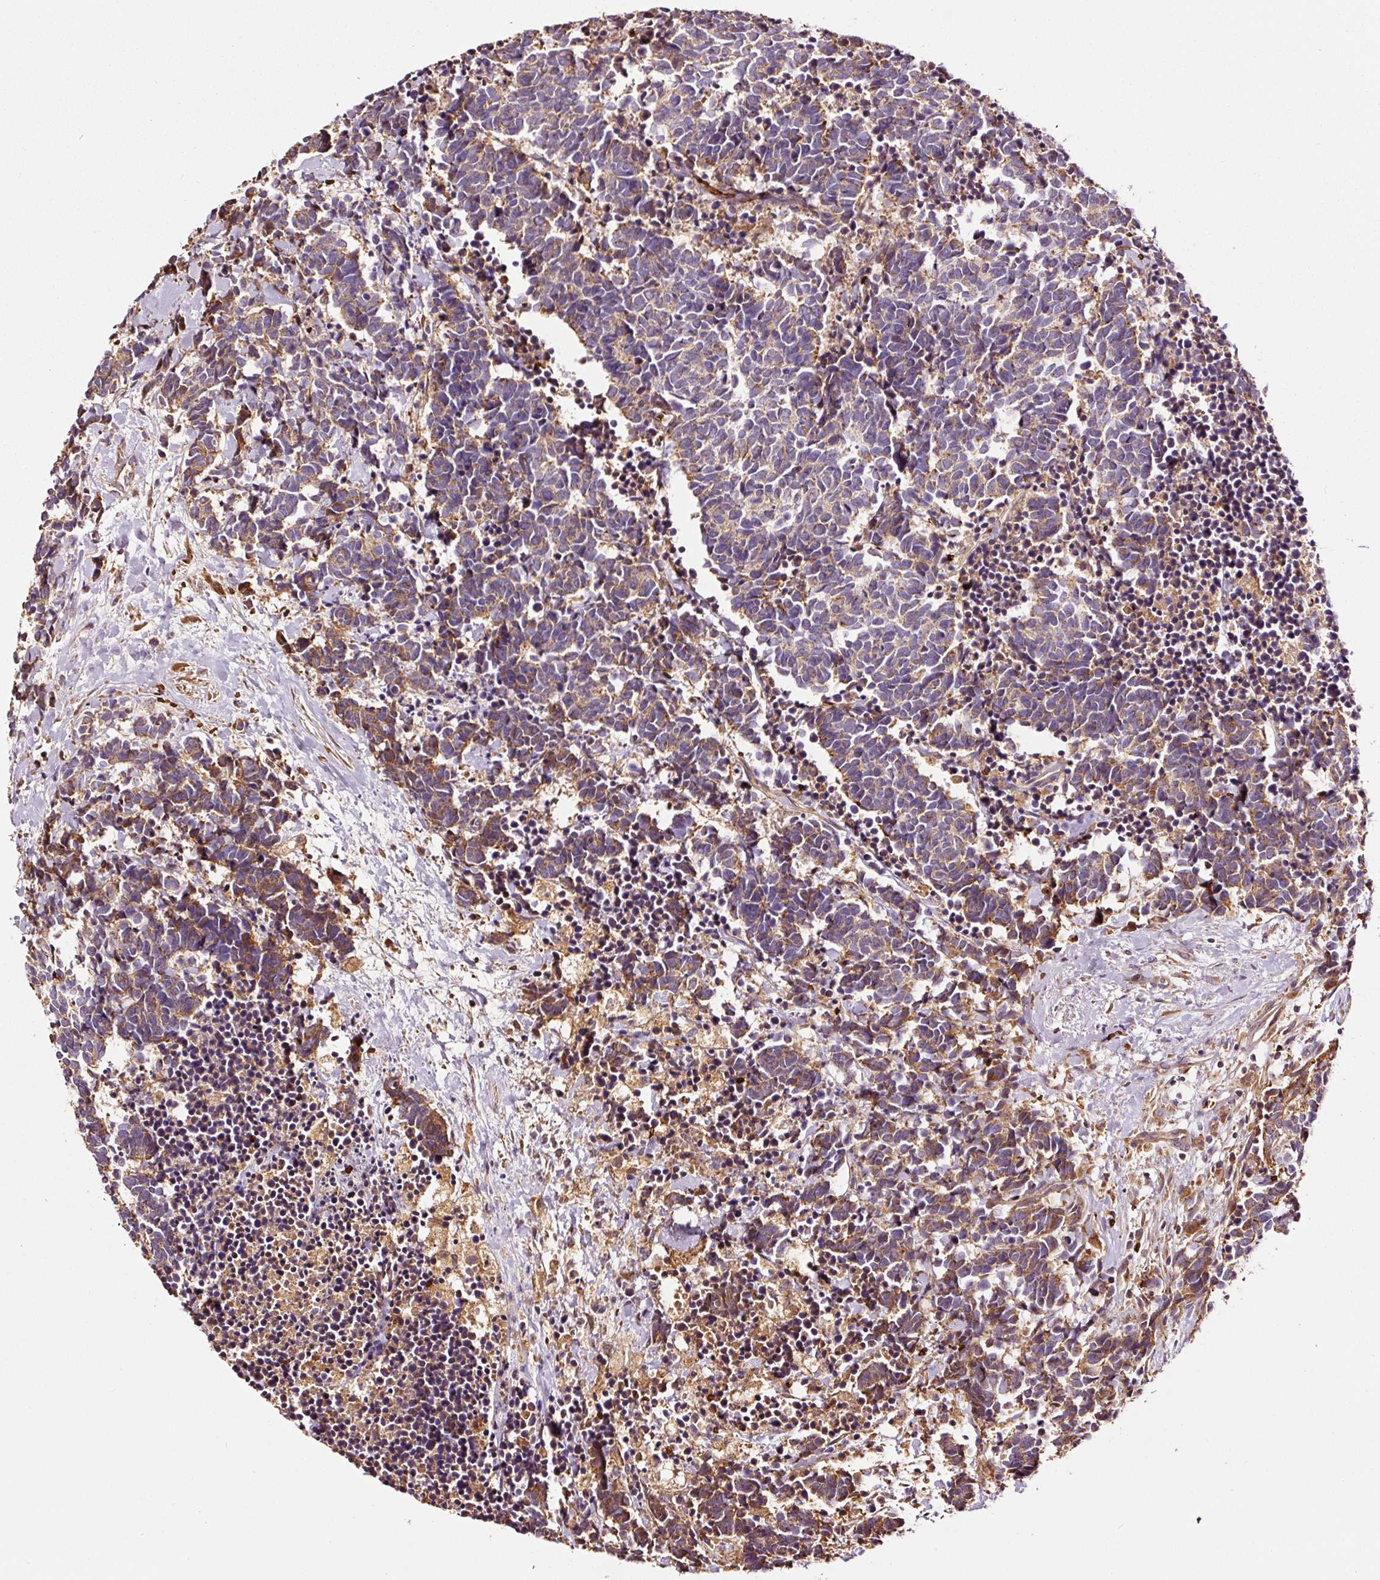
{"staining": {"intensity": "moderate", "quantity": ">75%", "location": "cytoplasmic/membranous"}, "tissue": "carcinoid", "cell_type": "Tumor cells", "image_type": "cancer", "snomed": [{"axis": "morphology", "description": "Carcinoma, NOS"}, {"axis": "morphology", "description": "Carcinoid, malignant, NOS"}, {"axis": "topography", "description": "Prostate"}], "caption": "Carcinoid (malignant) tissue reveals moderate cytoplasmic/membranous staining in about >75% of tumor cells, visualized by immunohistochemistry.", "gene": "PGLYRP2", "patient": {"sex": "male", "age": 57}}